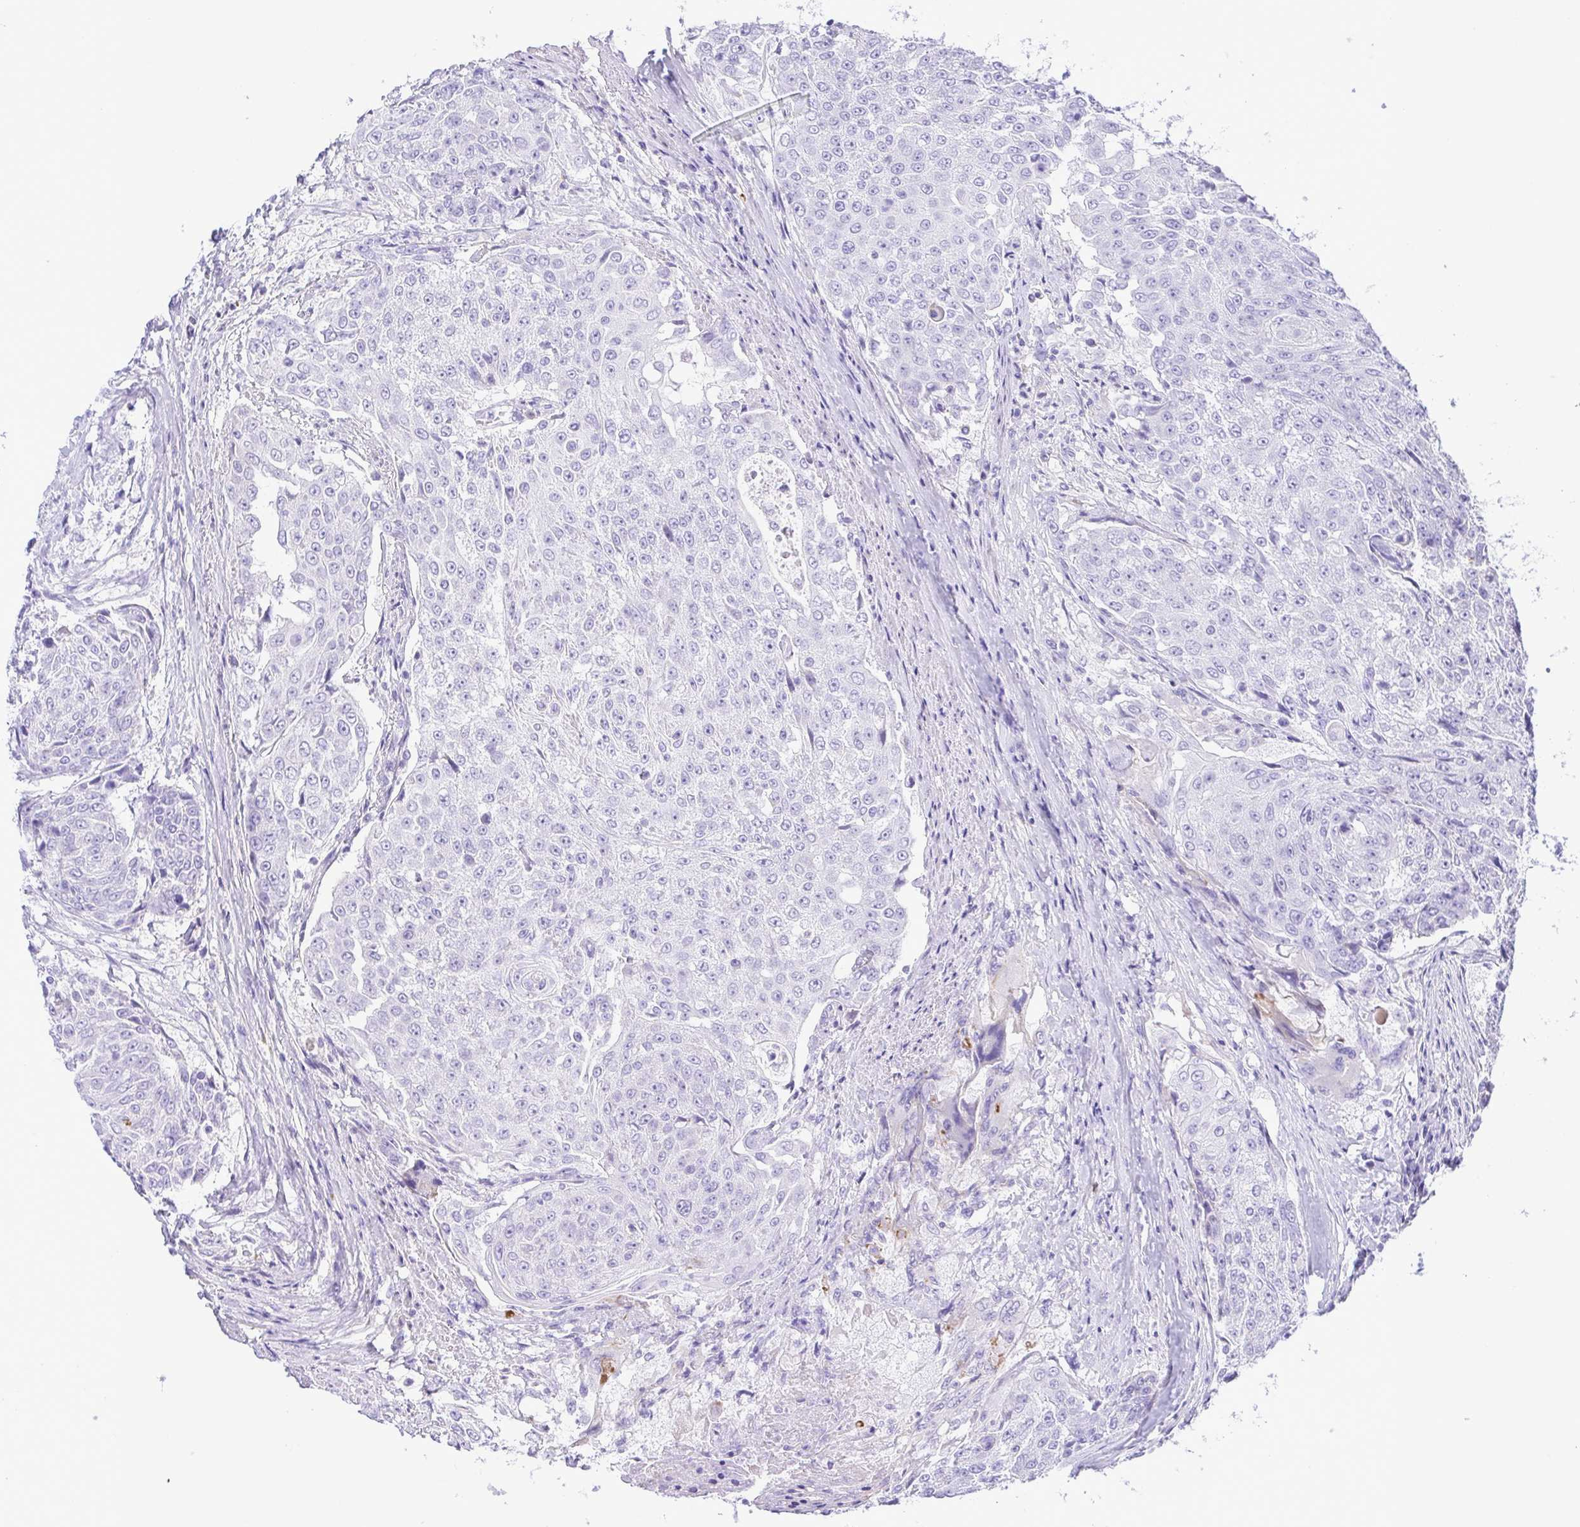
{"staining": {"intensity": "negative", "quantity": "none", "location": "none"}, "tissue": "urothelial cancer", "cell_type": "Tumor cells", "image_type": "cancer", "snomed": [{"axis": "morphology", "description": "Urothelial carcinoma, High grade"}, {"axis": "topography", "description": "Urinary bladder"}], "caption": "Immunohistochemistry photomicrograph of neoplastic tissue: high-grade urothelial carcinoma stained with DAB shows no significant protein expression in tumor cells.", "gene": "GPR182", "patient": {"sex": "female", "age": 63}}